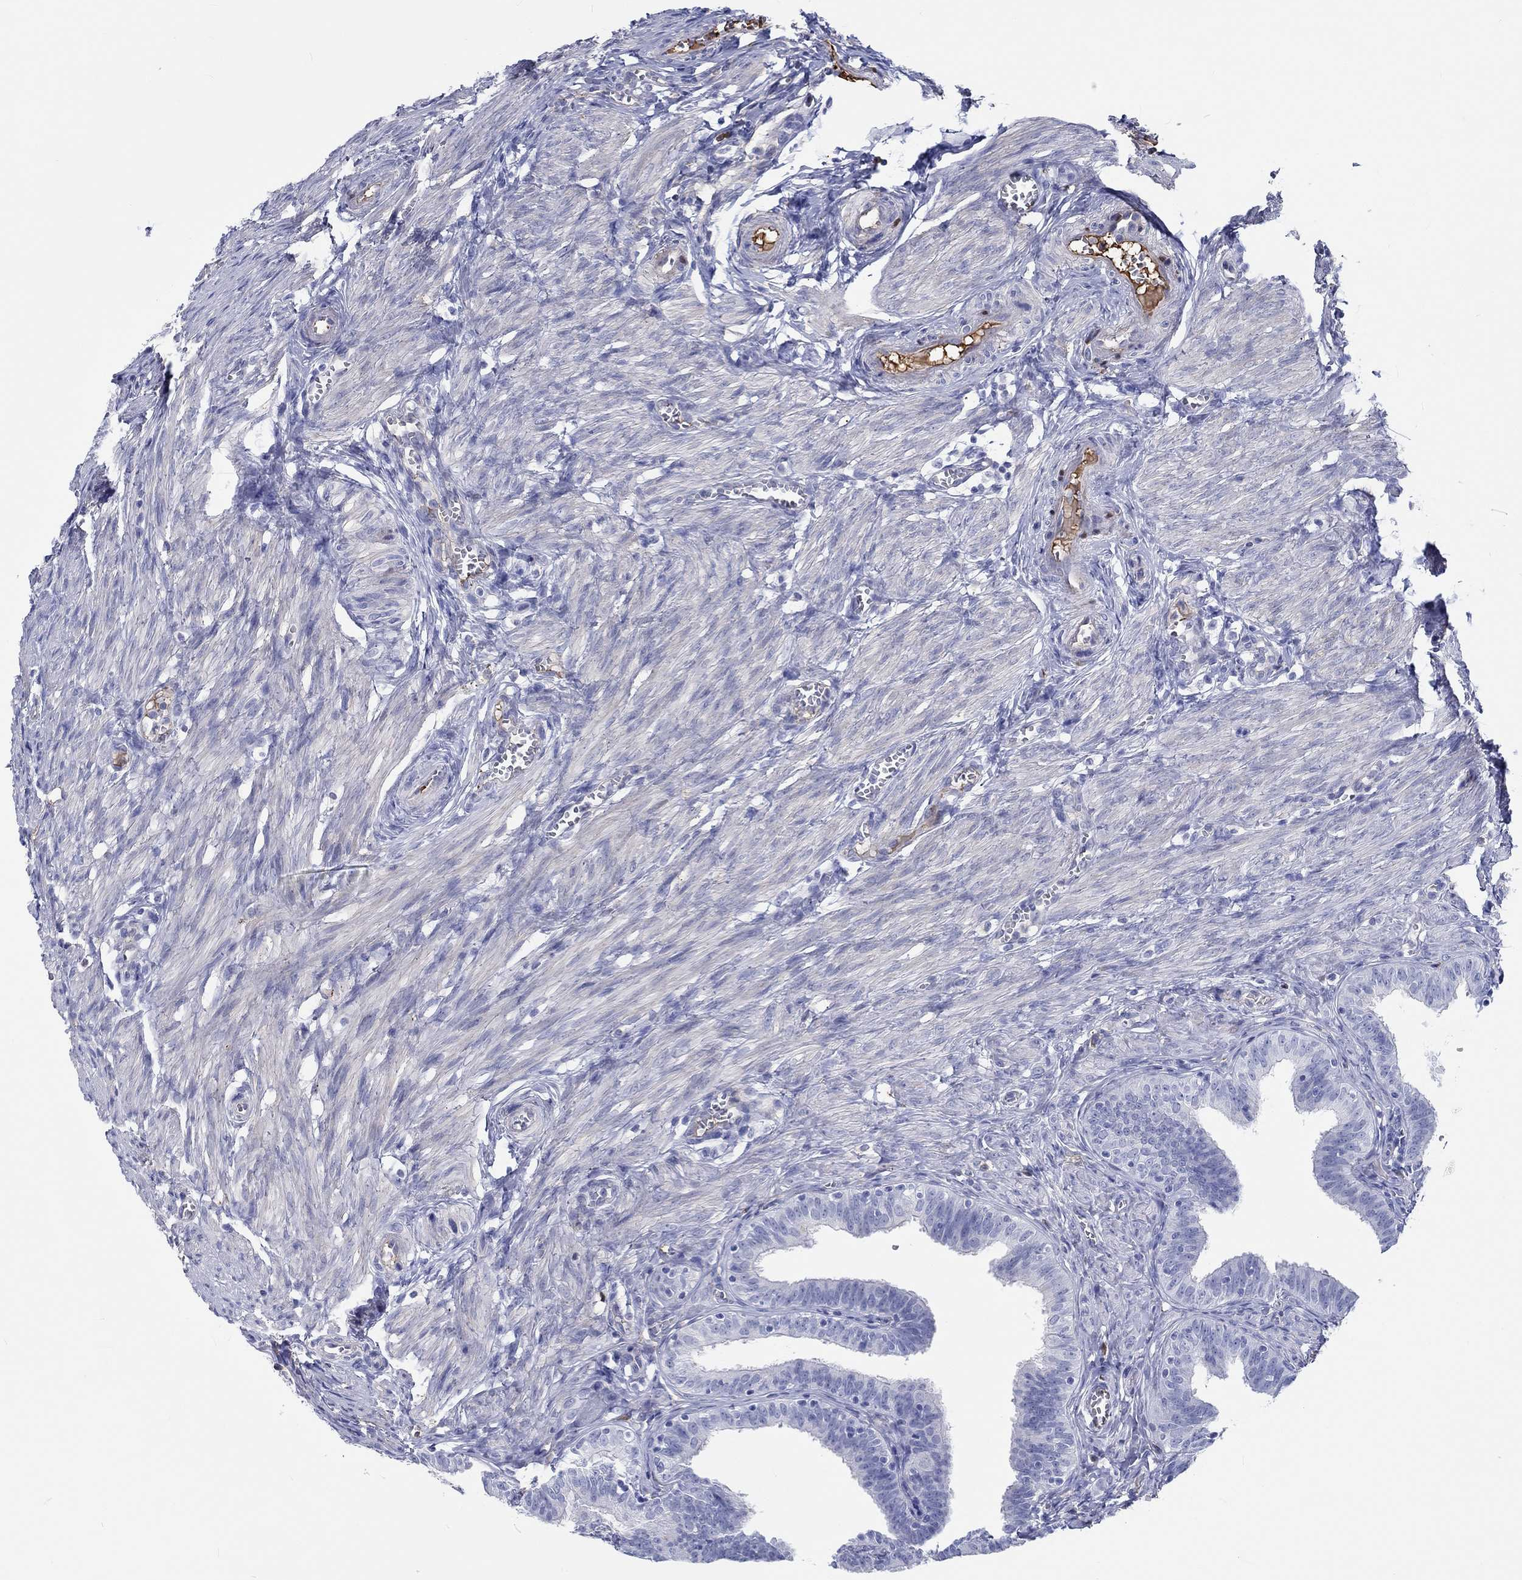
{"staining": {"intensity": "negative", "quantity": "none", "location": "none"}, "tissue": "fallopian tube", "cell_type": "Glandular cells", "image_type": "normal", "snomed": [{"axis": "morphology", "description": "Normal tissue, NOS"}, {"axis": "topography", "description": "Fallopian tube"}], "caption": "High magnification brightfield microscopy of benign fallopian tube stained with DAB (brown) and counterstained with hematoxylin (blue): glandular cells show no significant expression. (Stains: DAB immunohistochemistry (IHC) with hematoxylin counter stain, Microscopy: brightfield microscopy at high magnification).", "gene": "CDY1B", "patient": {"sex": "female", "age": 25}}